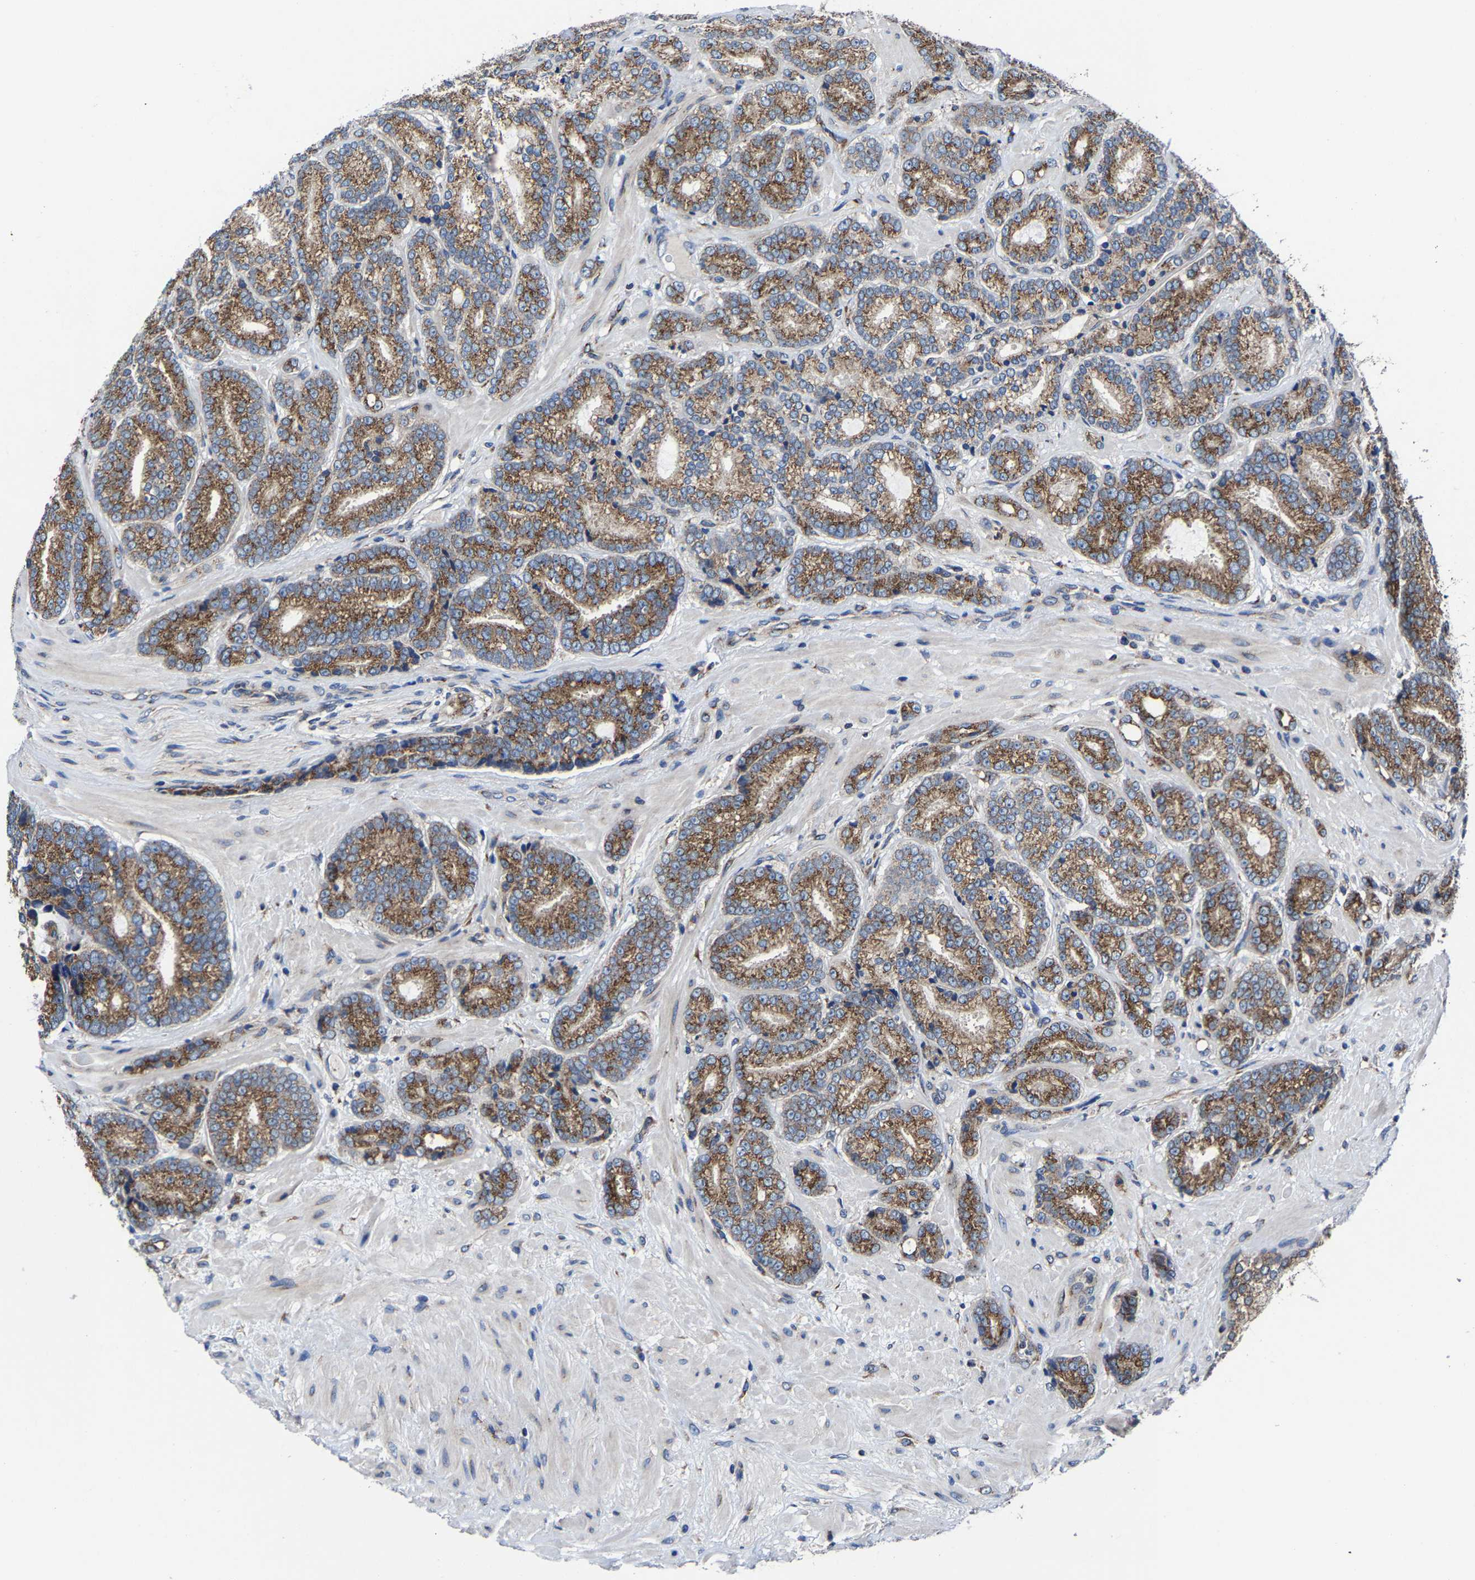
{"staining": {"intensity": "moderate", "quantity": ">75%", "location": "cytoplasmic/membranous"}, "tissue": "prostate cancer", "cell_type": "Tumor cells", "image_type": "cancer", "snomed": [{"axis": "morphology", "description": "Adenocarcinoma, High grade"}, {"axis": "topography", "description": "Prostate"}], "caption": "The histopathology image displays a brown stain indicating the presence of a protein in the cytoplasmic/membranous of tumor cells in adenocarcinoma (high-grade) (prostate). (DAB (3,3'-diaminobenzidine) IHC with brightfield microscopy, high magnification).", "gene": "EBAG9", "patient": {"sex": "male", "age": 61}}